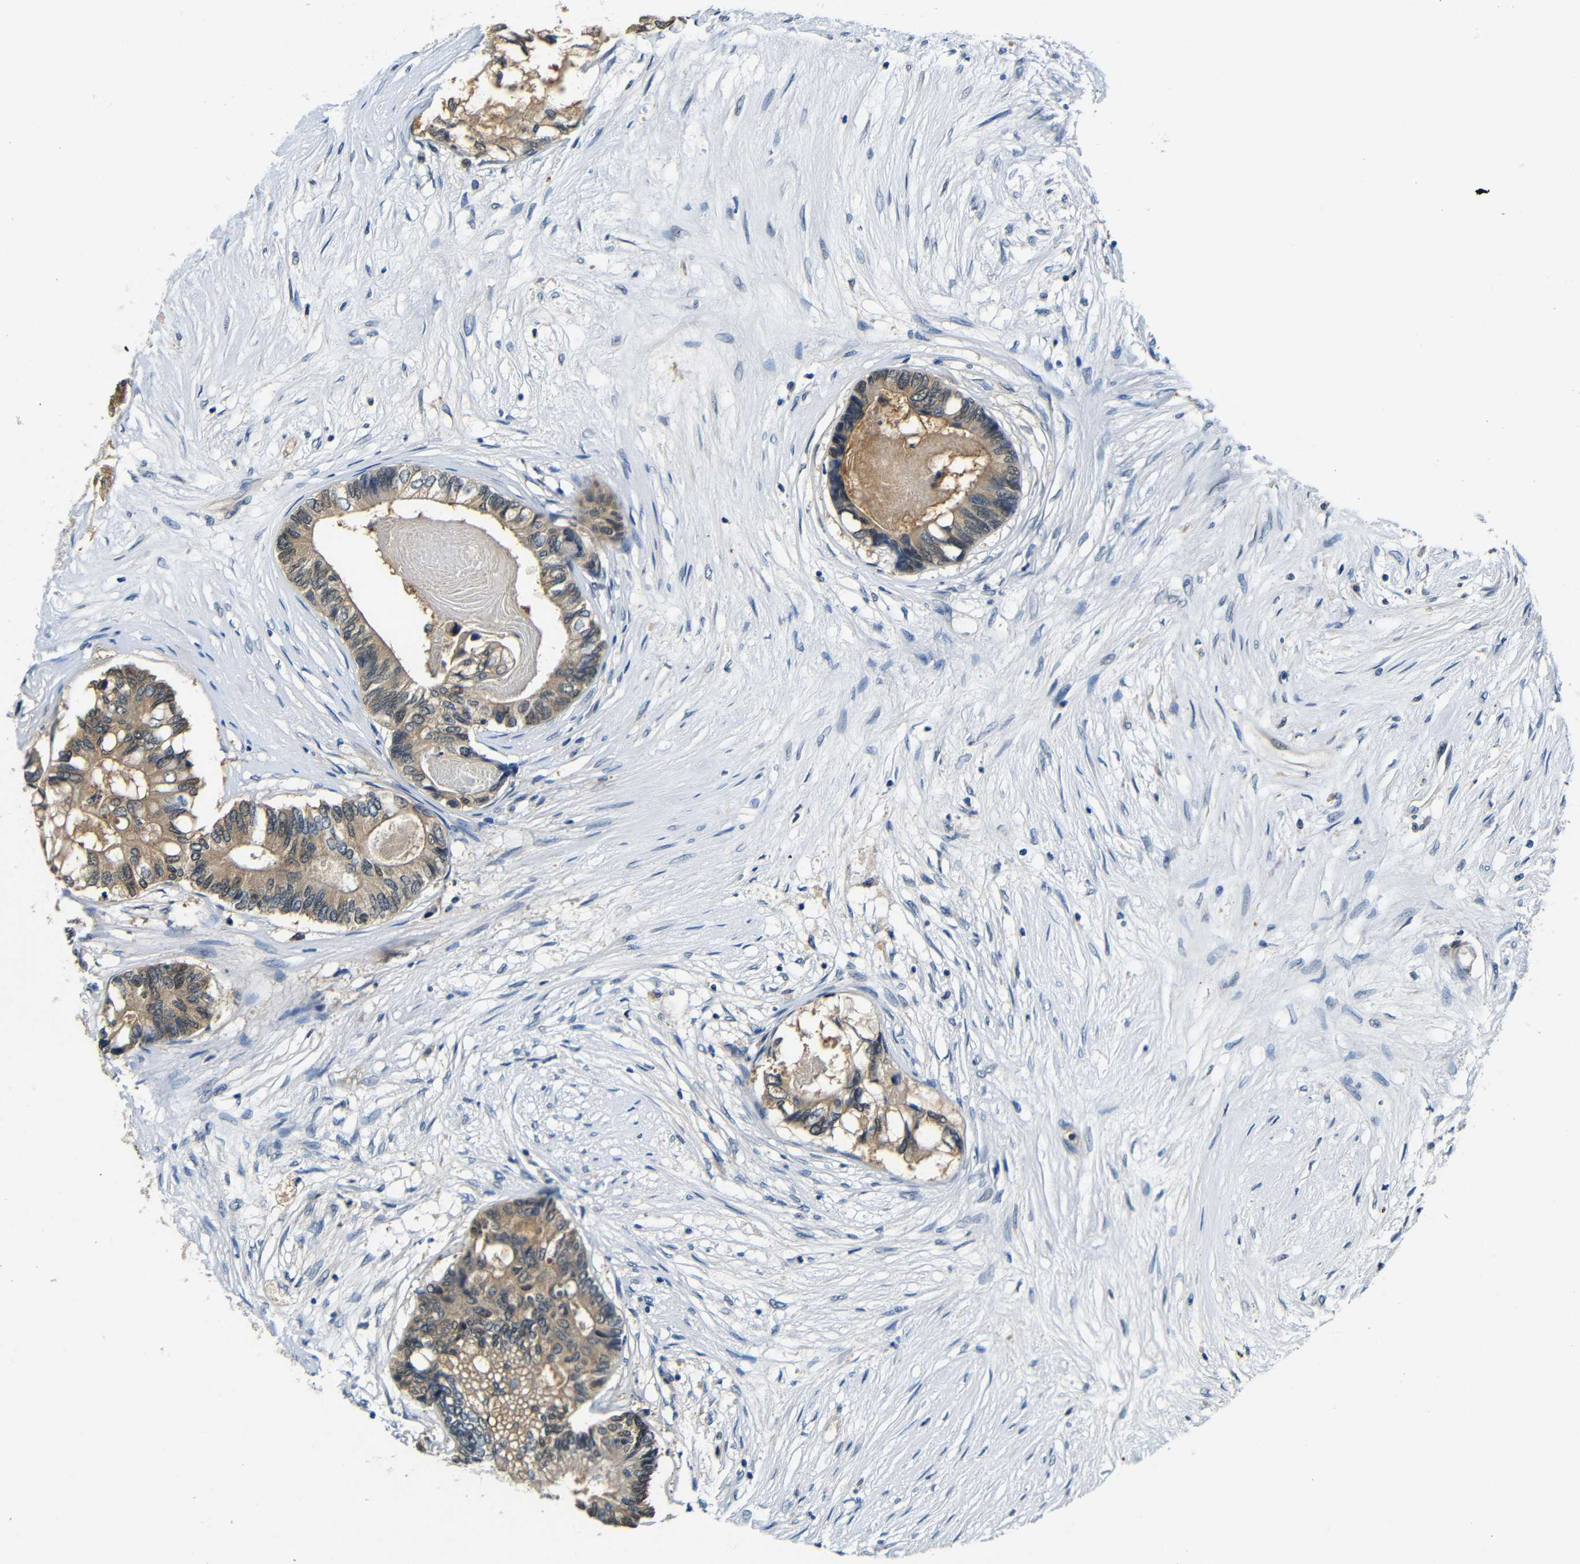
{"staining": {"intensity": "moderate", "quantity": ">75%", "location": "cytoplasmic/membranous"}, "tissue": "colorectal cancer", "cell_type": "Tumor cells", "image_type": "cancer", "snomed": [{"axis": "morphology", "description": "Adenocarcinoma, NOS"}, {"axis": "topography", "description": "Rectum"}], "caption": "Protein staining reveals moderate cytoplasmic/membranous expression in about >75% of tumor cells in adenocarcinoma (colorectal). (DAB (3,3'-diaminobenzidine) = brown stain, brightfield microscopy at high magnification).", "gene": "ADAP1", "patient": {"sex": "male", "age": 63}}